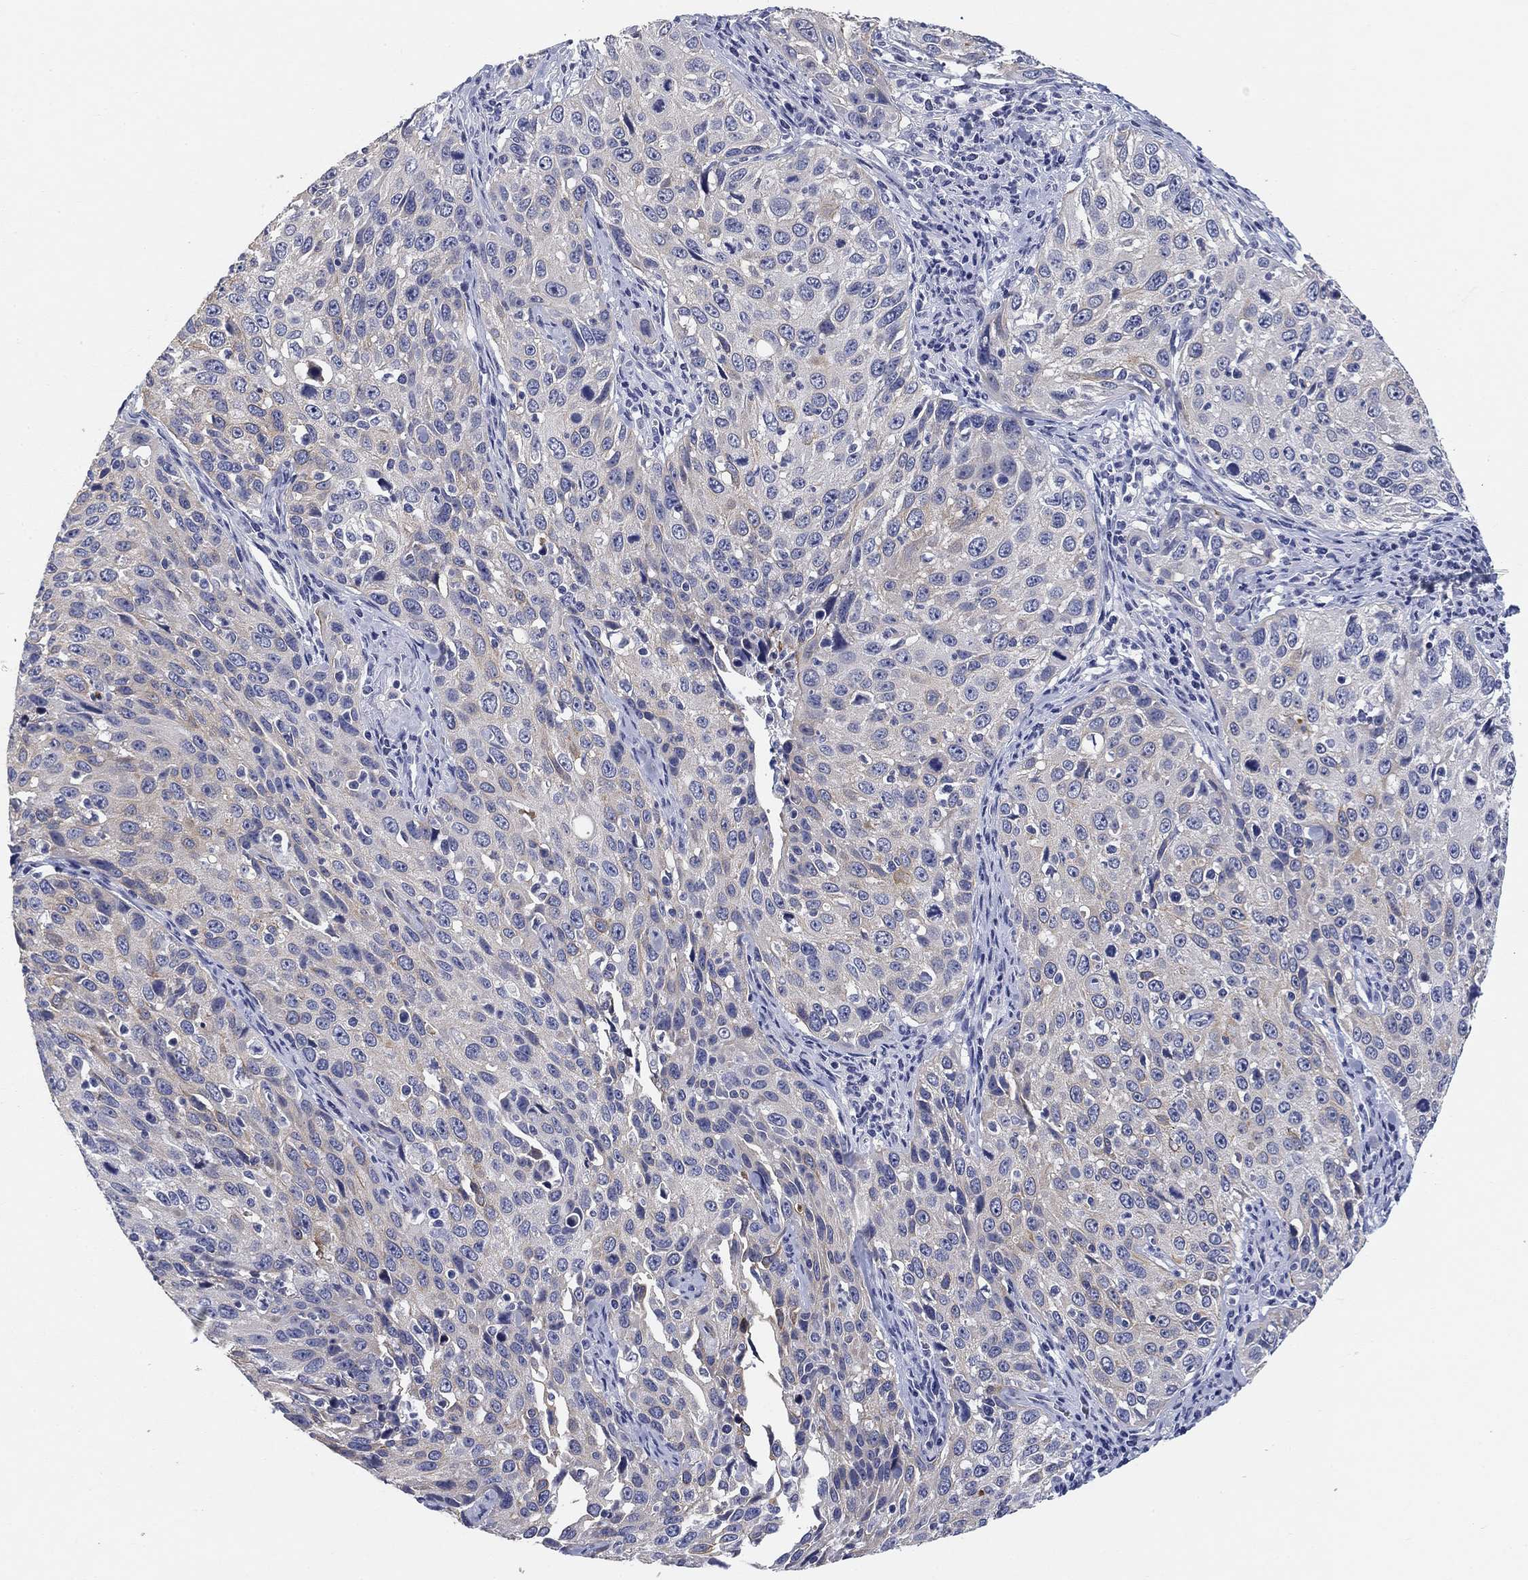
{"staining": {"intensity": "moderate", "quantity": "<25%", "location": "cytoplasmic/membranous"}, "tissue": "cervical cancer", "cell_type": "Tumor cells", "image_type": "cancer", "snomed": [{"axis": "morphology", "description": "Squamous cell carcinoma, NOS"}, {"axis": "topography", "description": "Cervix"}], "caption": "Human cervical squamous cell carcinoma stained with a protein marker displays moderate staining in tumor cells.", "gene": "CLUL1", "patient": {"sex": "female", "age": 26}}